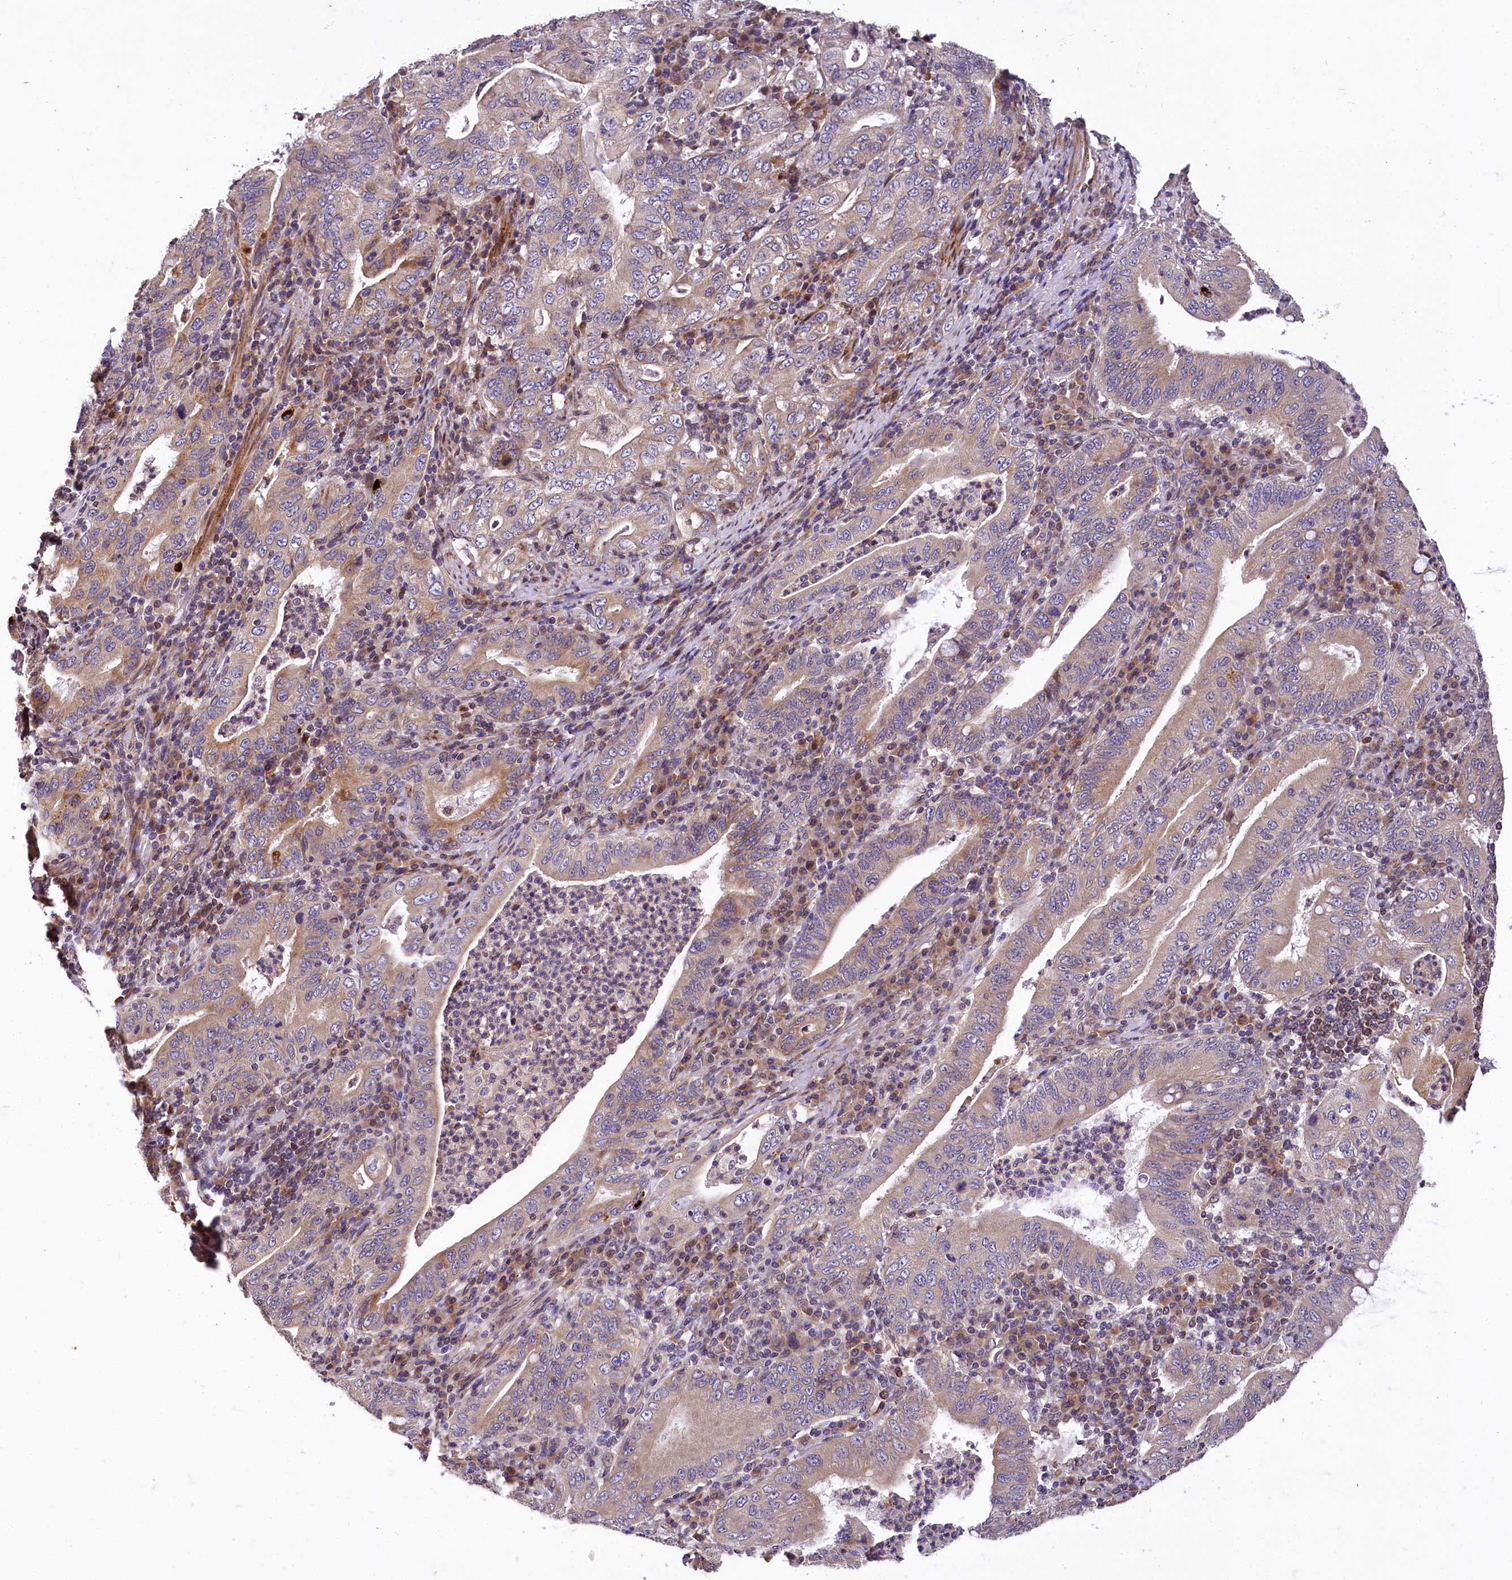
{"staining": {"intensity": "moderate", "quantity": "25%-75%", "location": "cytoplasmic/membranous"}, "tissue": "stomach cancer", "cell_type": "Tumor cells", "image_type": "cancer", "snomed": [{"axis": "morphology", "description": "Normal tissue, NOS"}, {"axis": "morphology", "description": "Adenocarcinoma, NOS"}, {"axis": "topography", "description": "Esophagus"}, {"axis": "topography", "description": "Stomach, upper"}, {"axis": "topography", "description": "Peripheral nerve tissue"}], "caption": "Approximately 25%-75% of tumor cells in stomach cancer (adenocarcinoma) display moderate cytoplasmic/membranous protein positivity as visualized by brown immunohistochemical staining.", "gene": "SUPV3L1", "patient": {"sex": "male", "age": 62}}